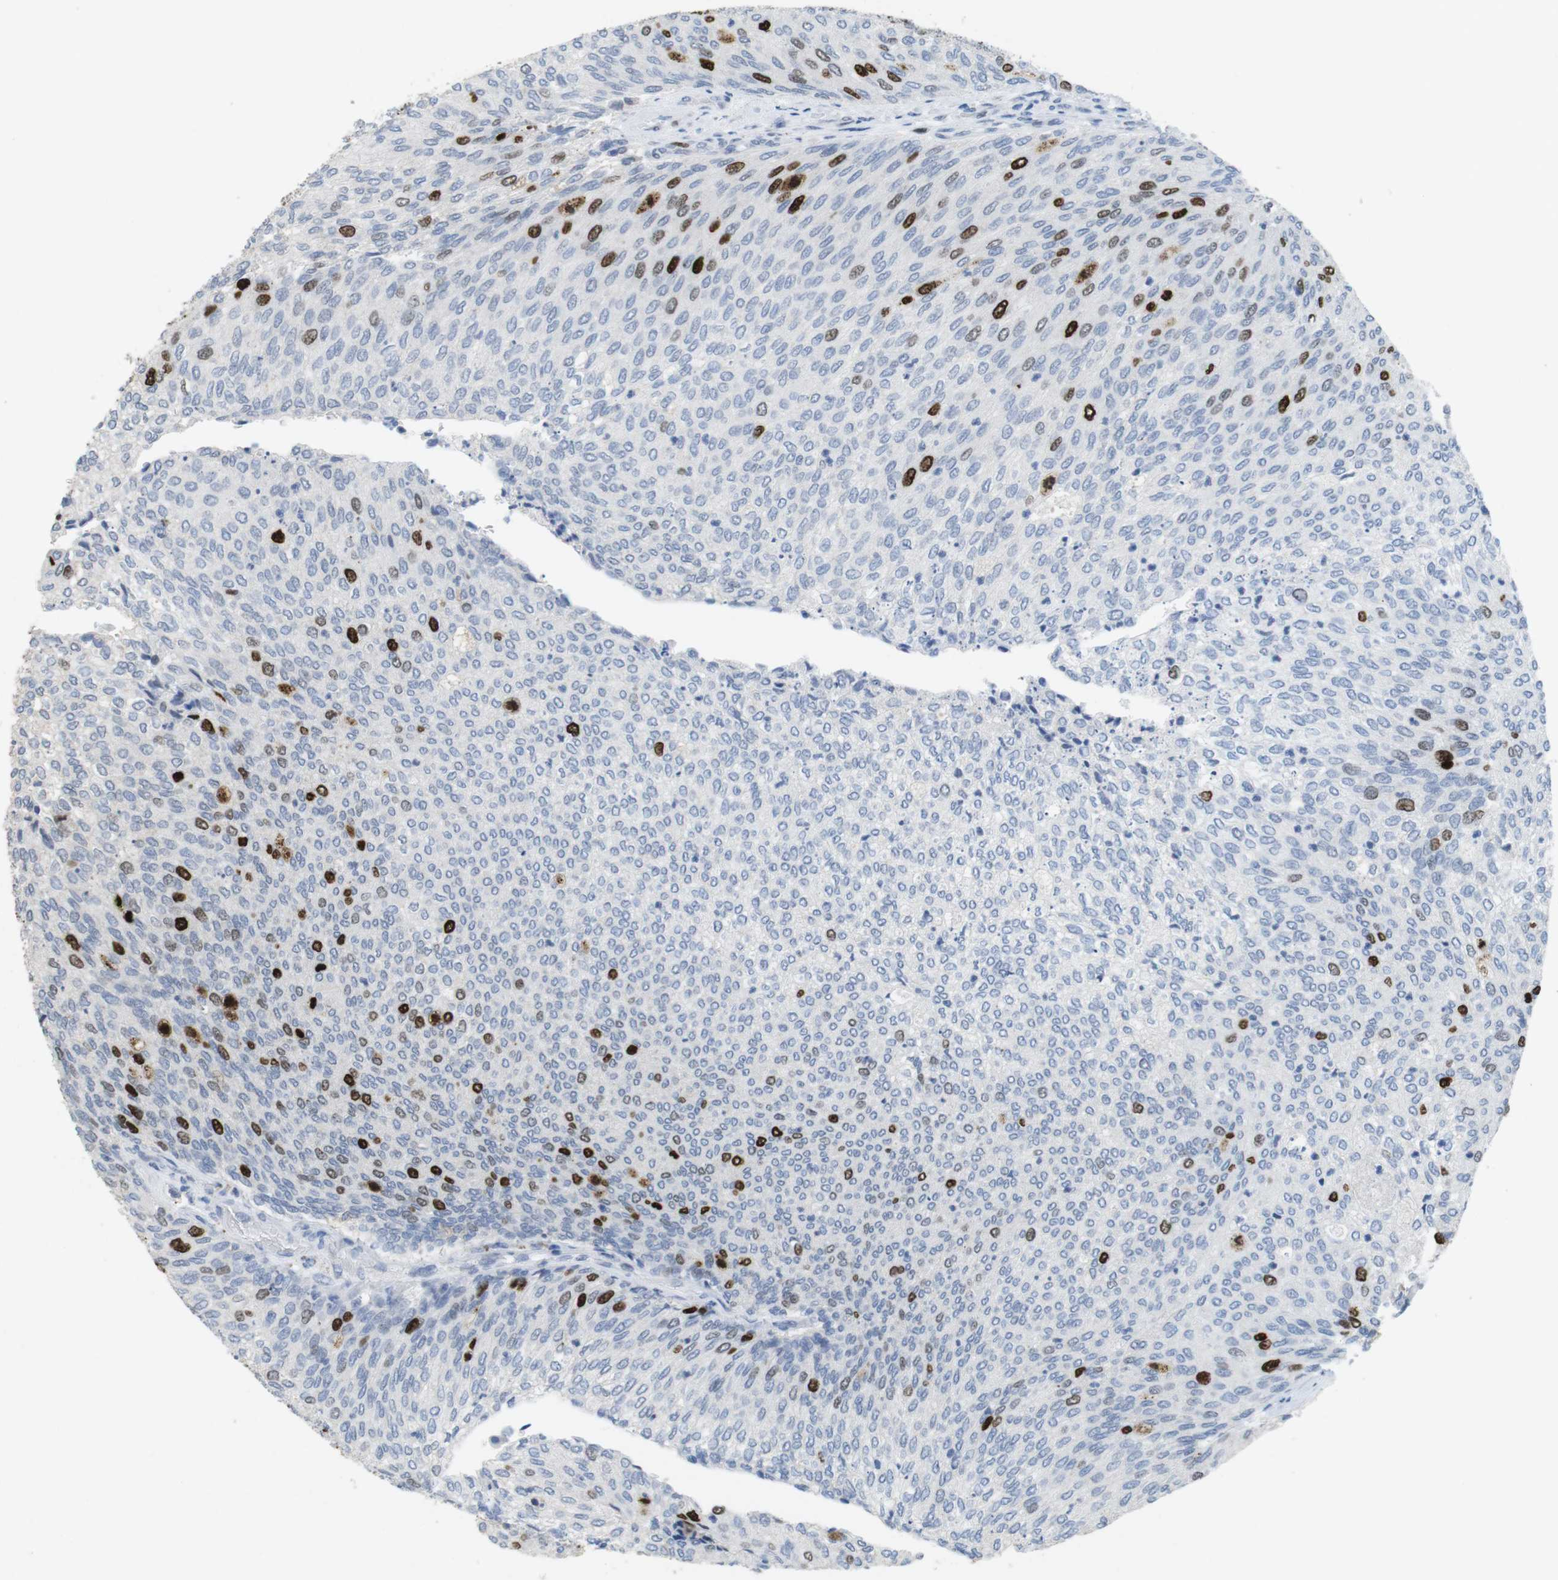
{"staining": {"intensity": "strong", "quantity": "<25%", "location": "nuclear"}, "tissue": "urothelial cancer", "cell_type": "Tumor cells", "image_type": "cancer", "snomed": [{"axis": "morphology", "description": "Urothelial carcinoma, Low grade"}, {"axis": "topography", "description": "Urinary bladder"}], "caption": "Approximately <25% of tumor cells in human urothelial cancer reveal strong nuclear protein positivity as visualized by brown immunohistochemical staining.", "gene": "KPNA2", "patient": {"sex": "female", "age": 79}}